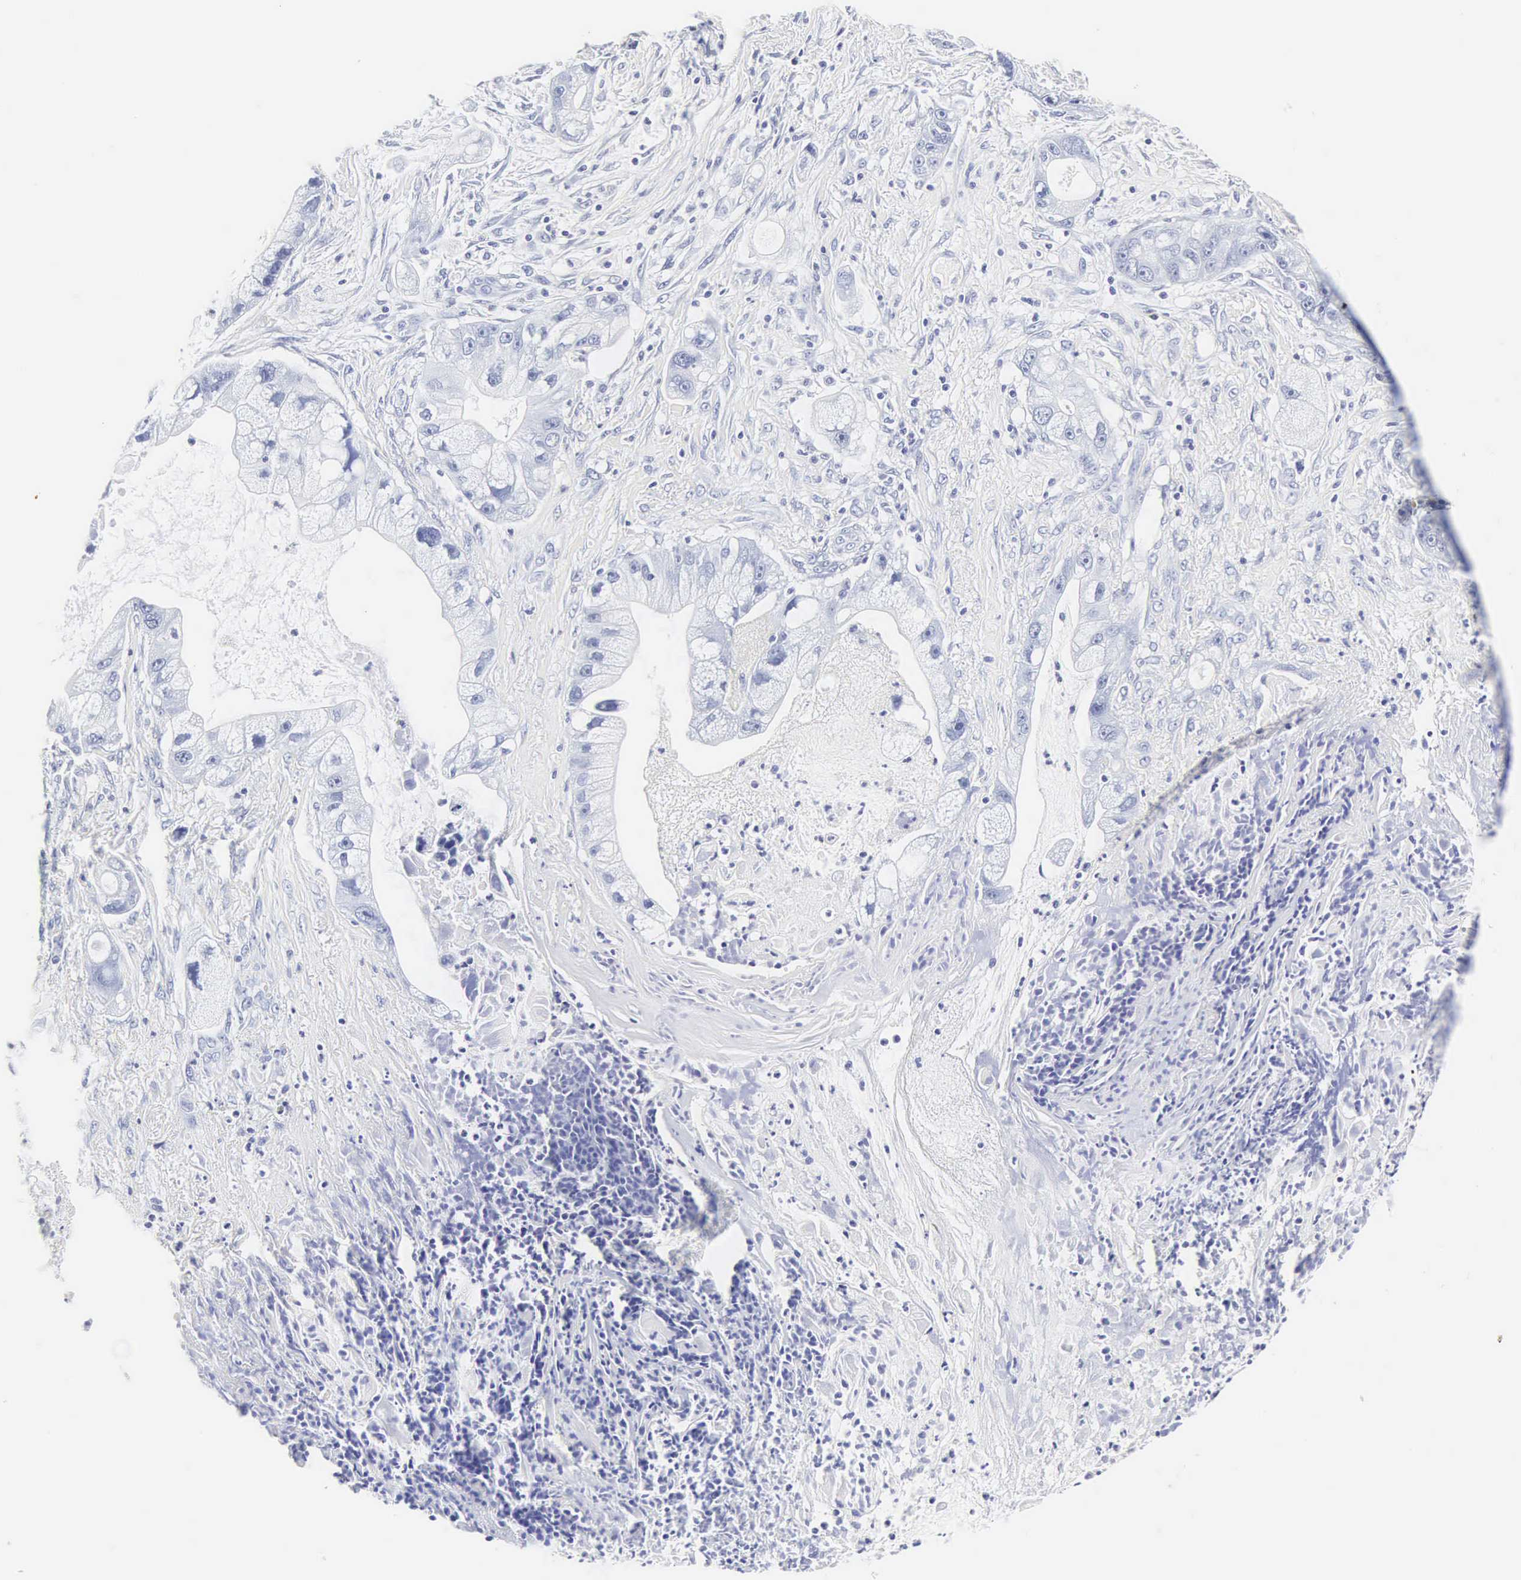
{"staining": {"intensity": "negative", "quantity": "none", "location": "none"}, "tissue": "pancreatic cancer", "cell_type": "Tumor cells", "image_type": "cancer", "snomed": [{"axis": "morphology", "description": "Adenocarcinoma, NOS"}, {"axis": "topography", "description": "Pancreas"}, {"axis": "topography", "description": "Stomach, upper"}], "caption": "A photomicrograph of human pancreatic cancer (adenocarcinoma) is negative for staining in tumor cells.", "gene": "INS", "patient": {"sex": "male", "age": 77}}